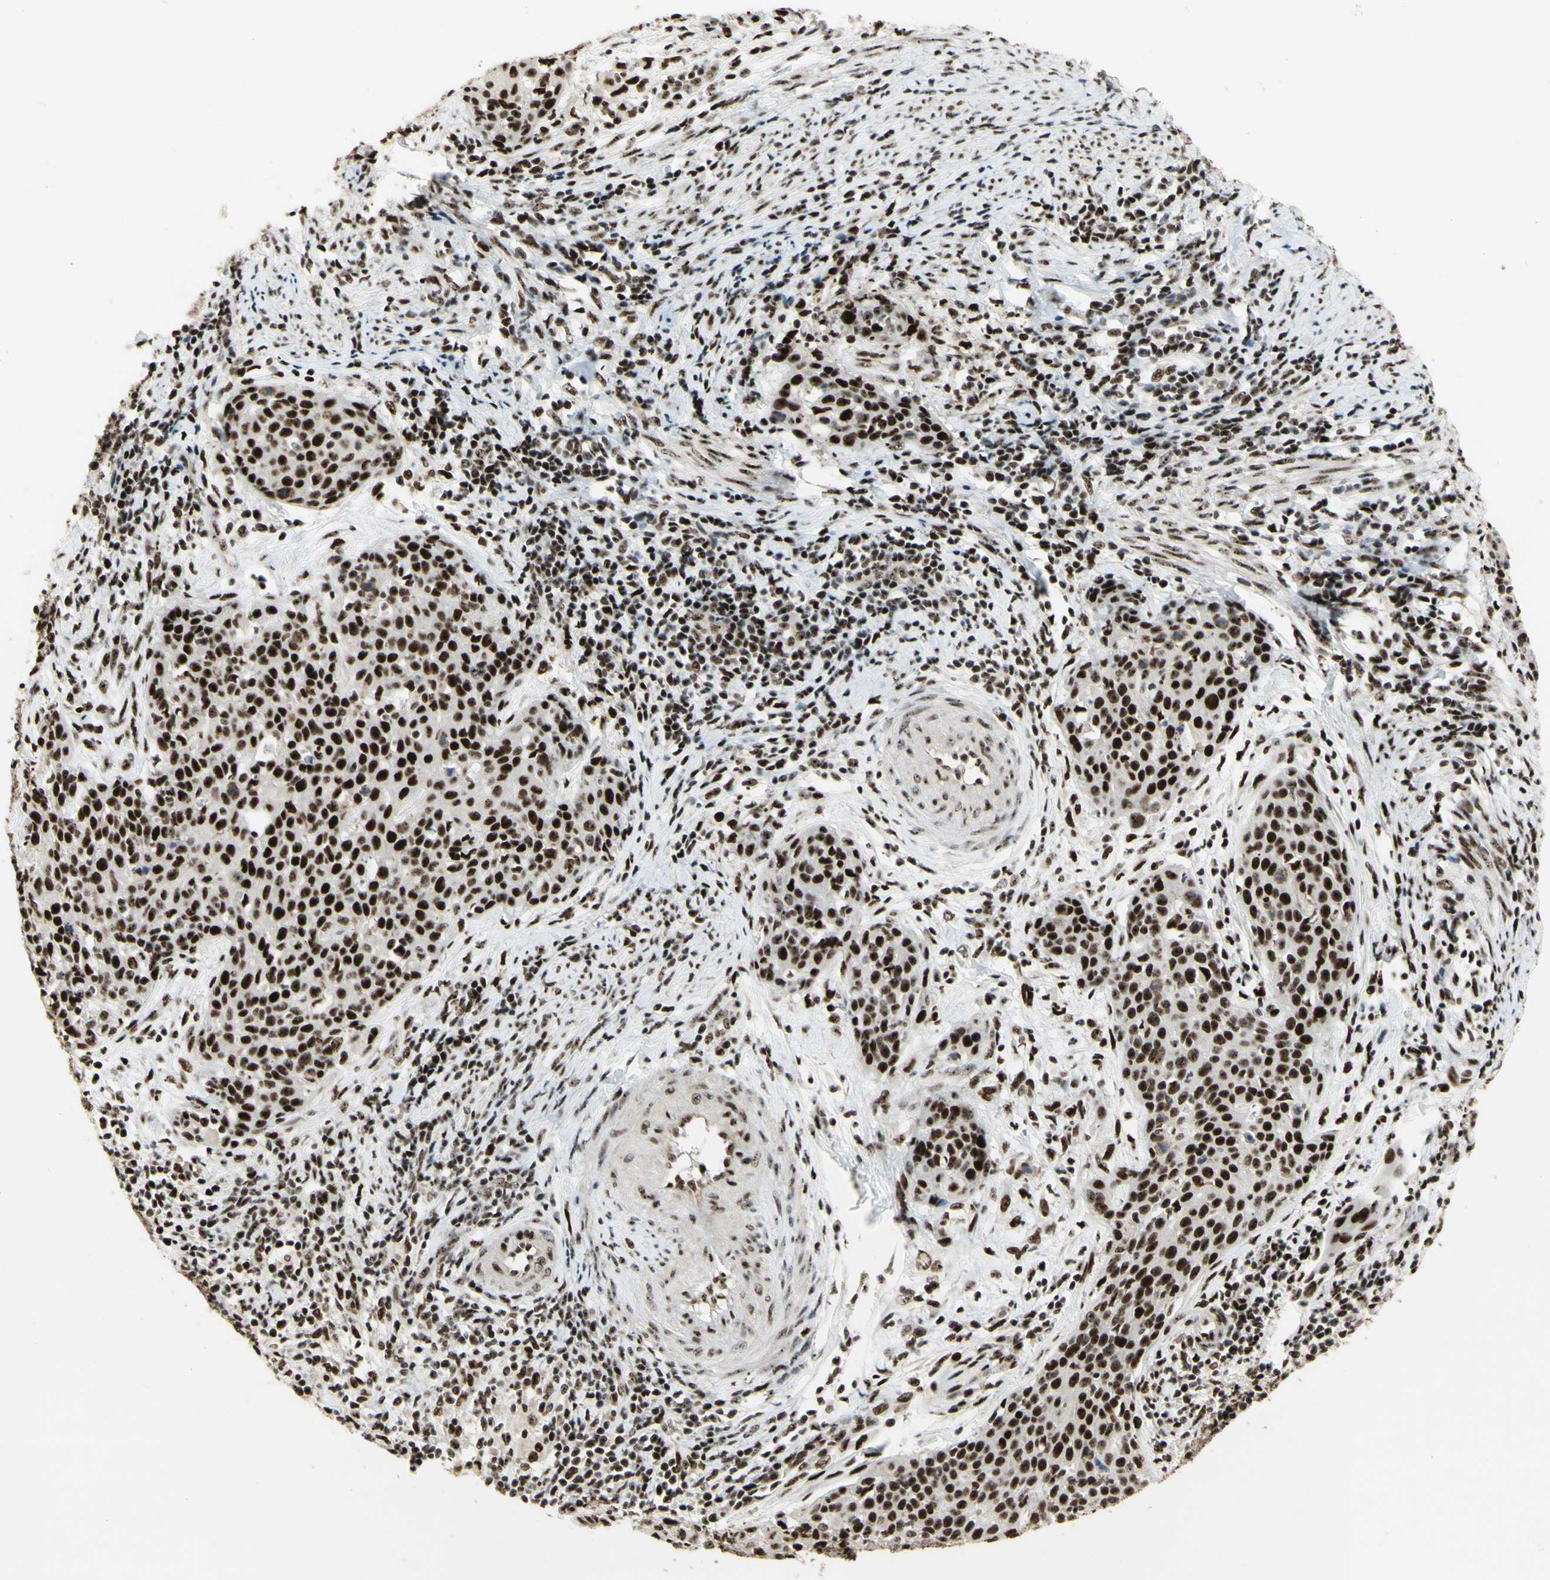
{"staining": {"intensity": "strong", "quantity": ">75%", "location": "nuclear"}, "tissue": "cervical cancer", "cell_type": "Tumor cells", "image_type": "cancer", "snomed": [{"axis": "morphology", "description": "Squamous cell carcinoma, NOS"}, {"axis": "topography", "description": "Cervix"}], "caption": "Immunohistochemical staining of human cervical squamous cell carcinoma exhibits high levels of strong nuclear staining in about >75% of tumor cells. (DAB (3,3'-diaminobenzidine) IHC with brightfield microscopy, high magnification).", "gene": "DHX9", "patient": {"sex": "female", "age": 38}}